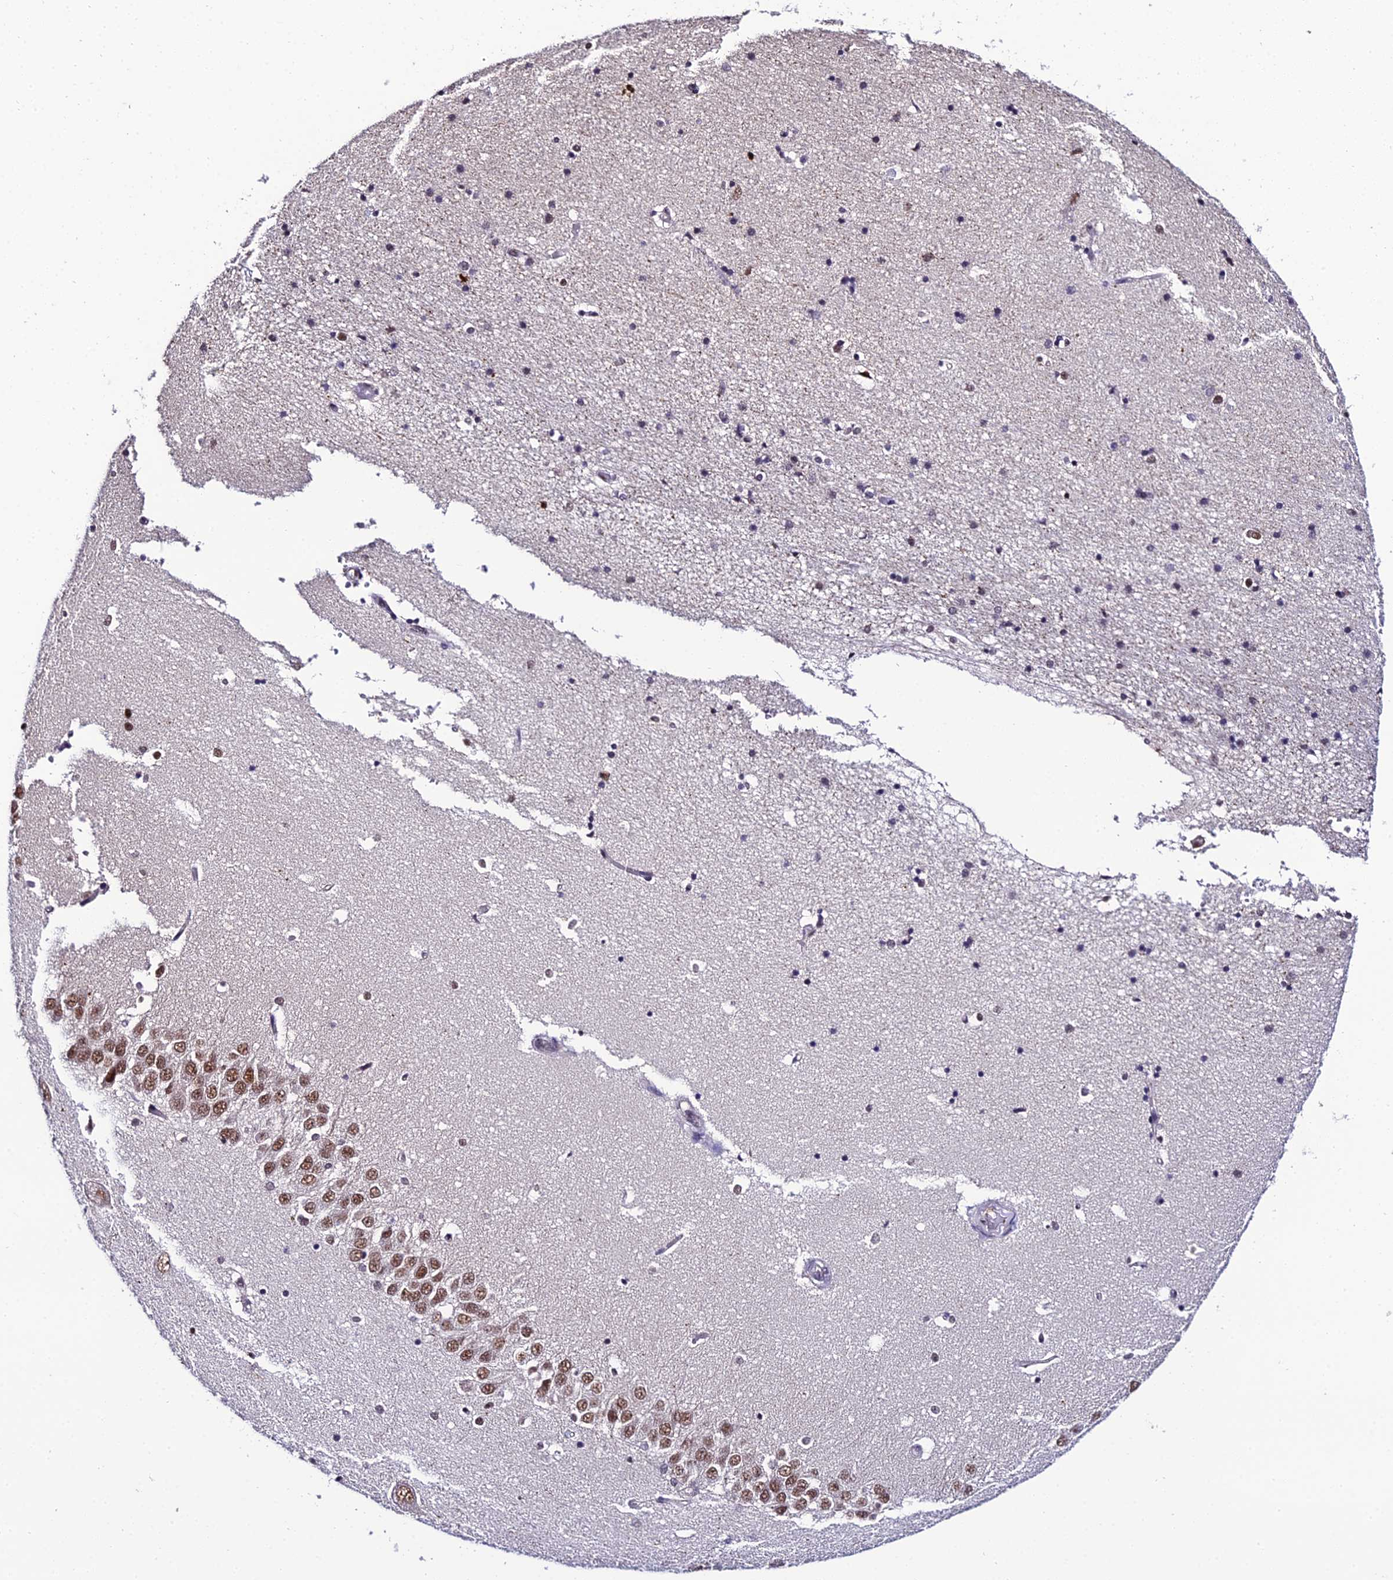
{"staining": {"intensity": "negative", "quantity": "none", "location": "none"}, "tissue": "hippocampus", "cell_type": "Glial cells", "image_type": "normal", "snomed": [{"axis": "morphology", "description": "Normal tissue, NOS"}, {"axis": "topography", "description": "Hippocampus"}], "caption": "Glial cells show no significant positivity in unremarkable hippocampus. The staining is performed using DAB (3,3'-diaminobenzidine) brown chromogen with nuclei counter-stained in using hematoxylin.", "gene": "PPP4C", "patient": {"sex": "male", "age": 45}}